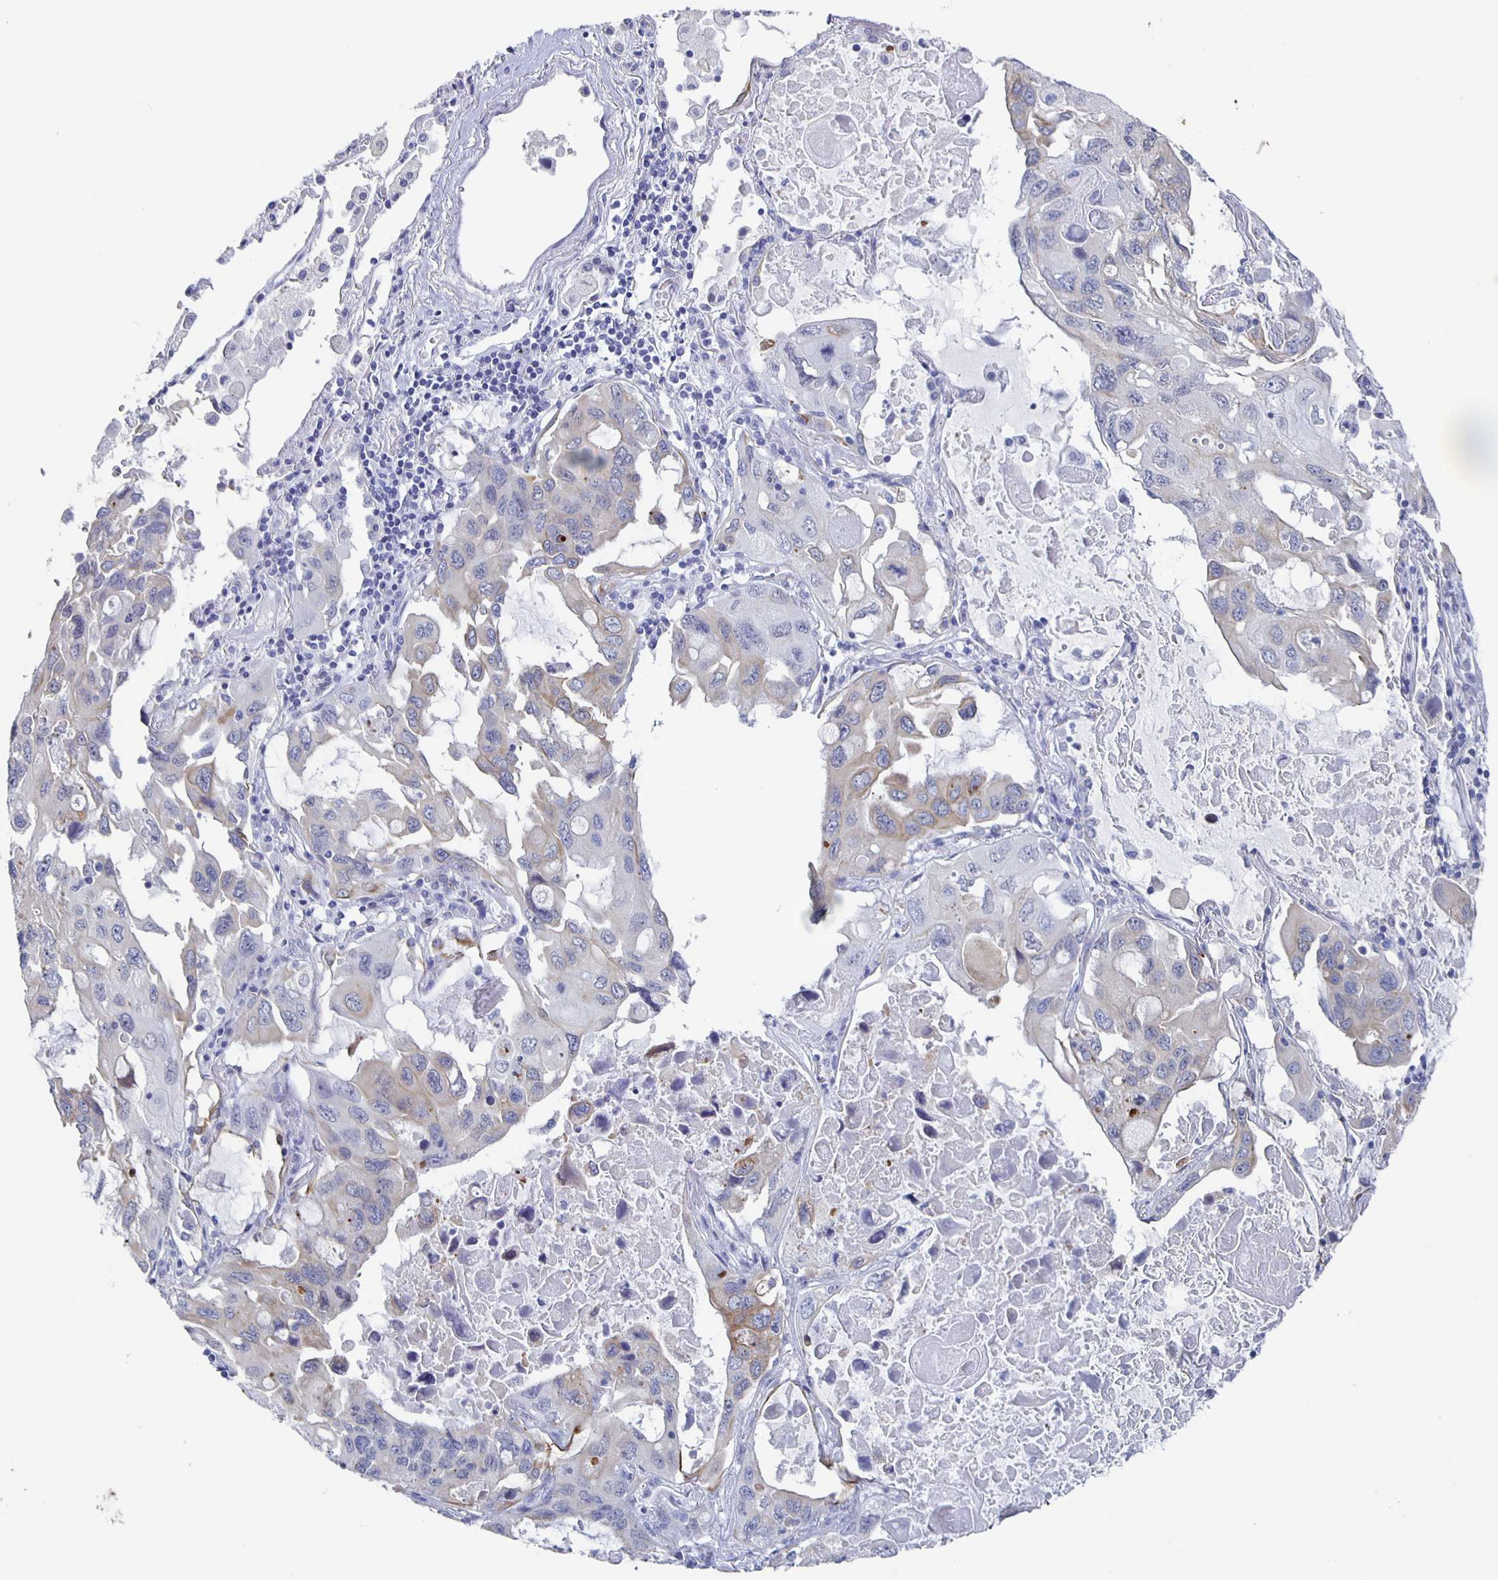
{"staining": {"intensity": "weak", "quantity": "<25%", "location": "cytoplasmic/membranous"}, "tissue": "lung cancer", "cell_type": "Tumor cells", "image_type": "cancer", "snomed": [{"axis": "morphology", "description": "Squamous cell carcinoma, NOS"}, {"axis": "topography", "description": "Lung"}], "caption": "A micrograph of lung cancer (squamous cell carcinoma) stained for a protein demonstrates no brown staining in tumor cells.", "gene": "CCDC17", "patient": {"sex": "female", "age": 73}}